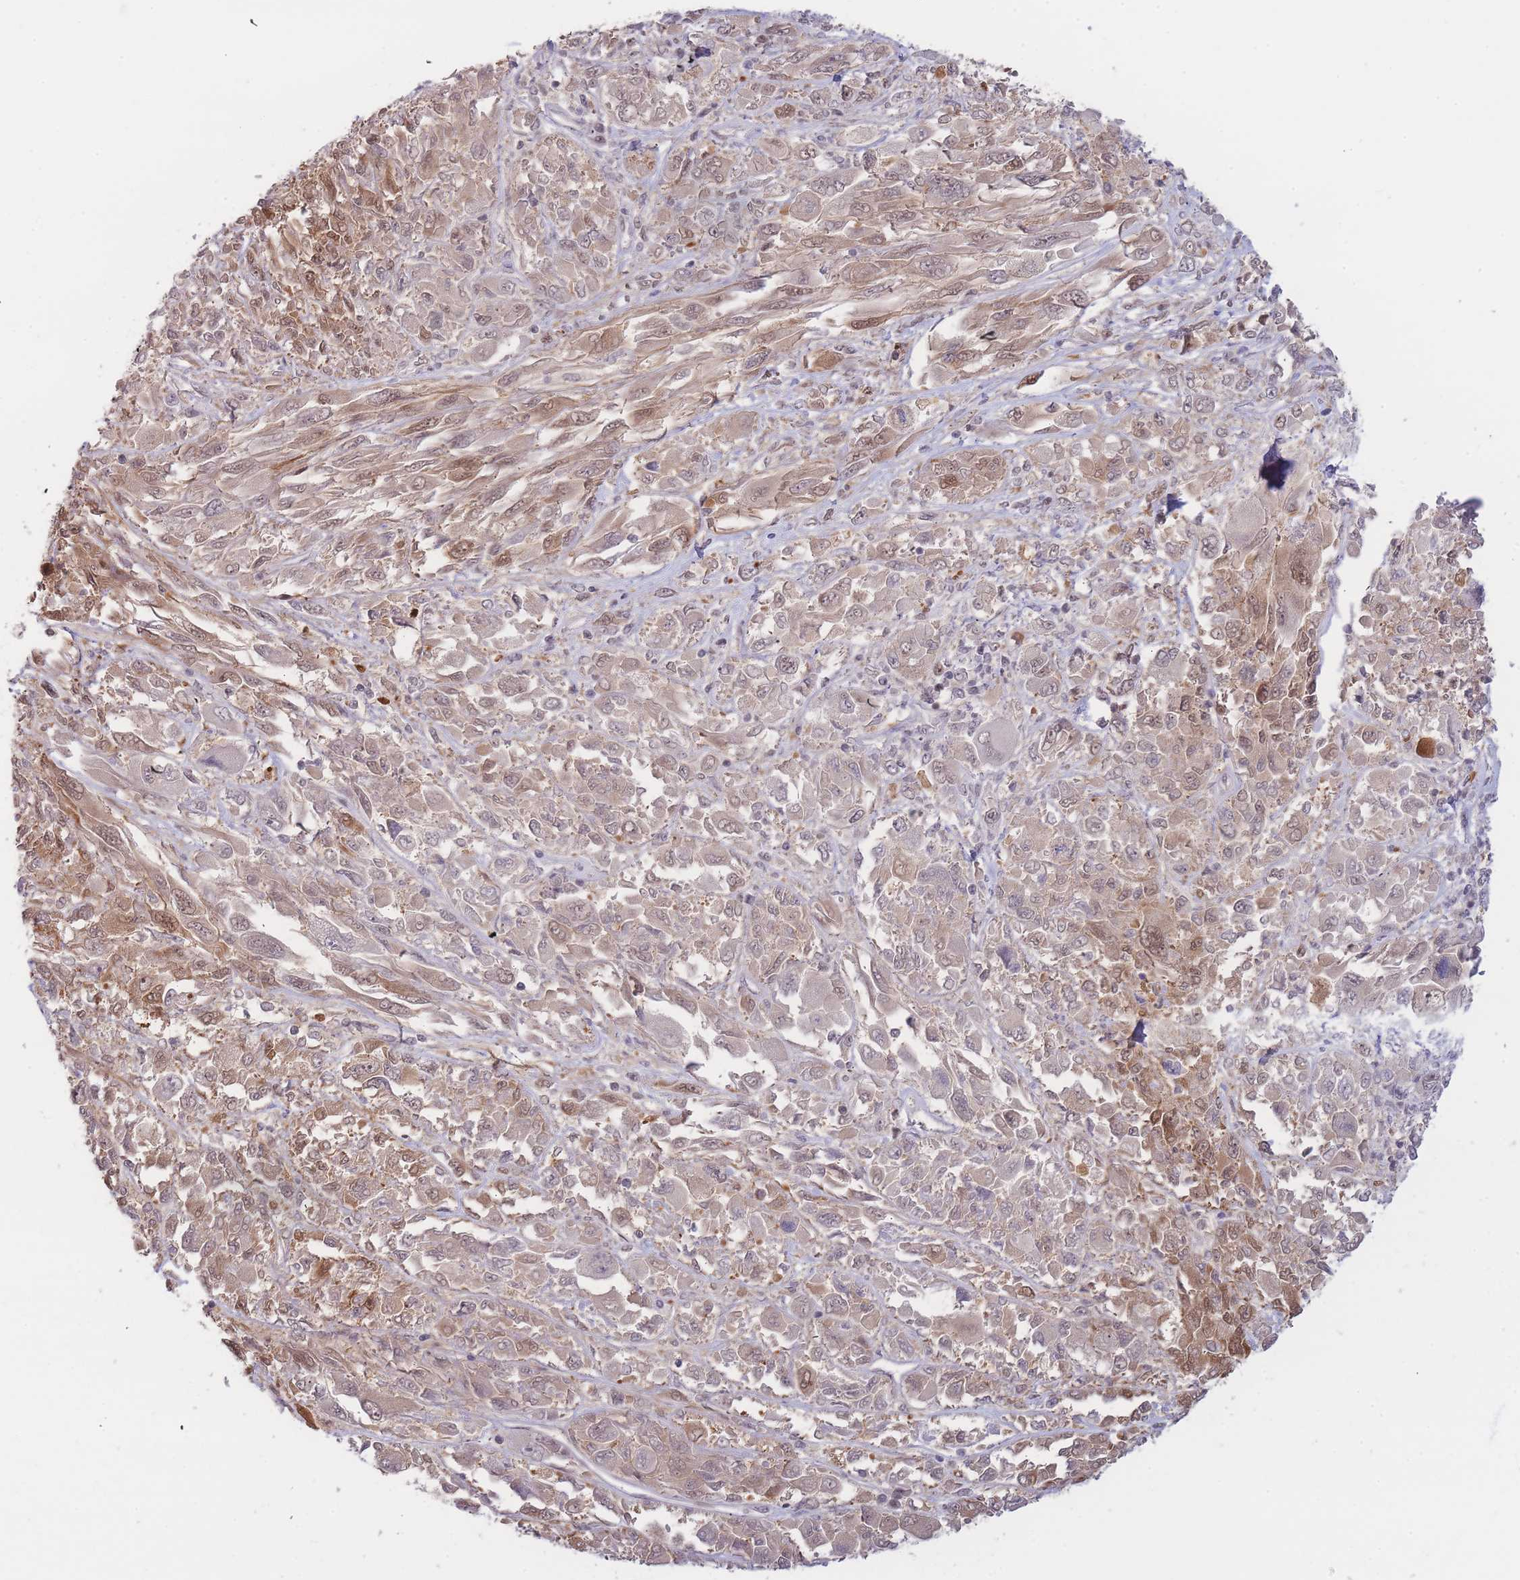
{"staining": {"intensity": "moderate", "quantity": "25%-75%", "location": "cytoplasmic/membranous,nuclear"}, "tissue": "melanoma", "cell_type": "Tumor cells", "image_type": "cancer", "snomed": [{"axis": "morphology", "description": "Malignant melanoma, NOS"}, {"axis": "topography", "description": "Skin"}], "caption": "A micrograph of melanoma stained for a protein exhibits moderate cytoplasmic/membranous and nuclear brown staining in tumor cells.", "gene": "DEAF1", "patient": {"sex": "female", "age": 91}}